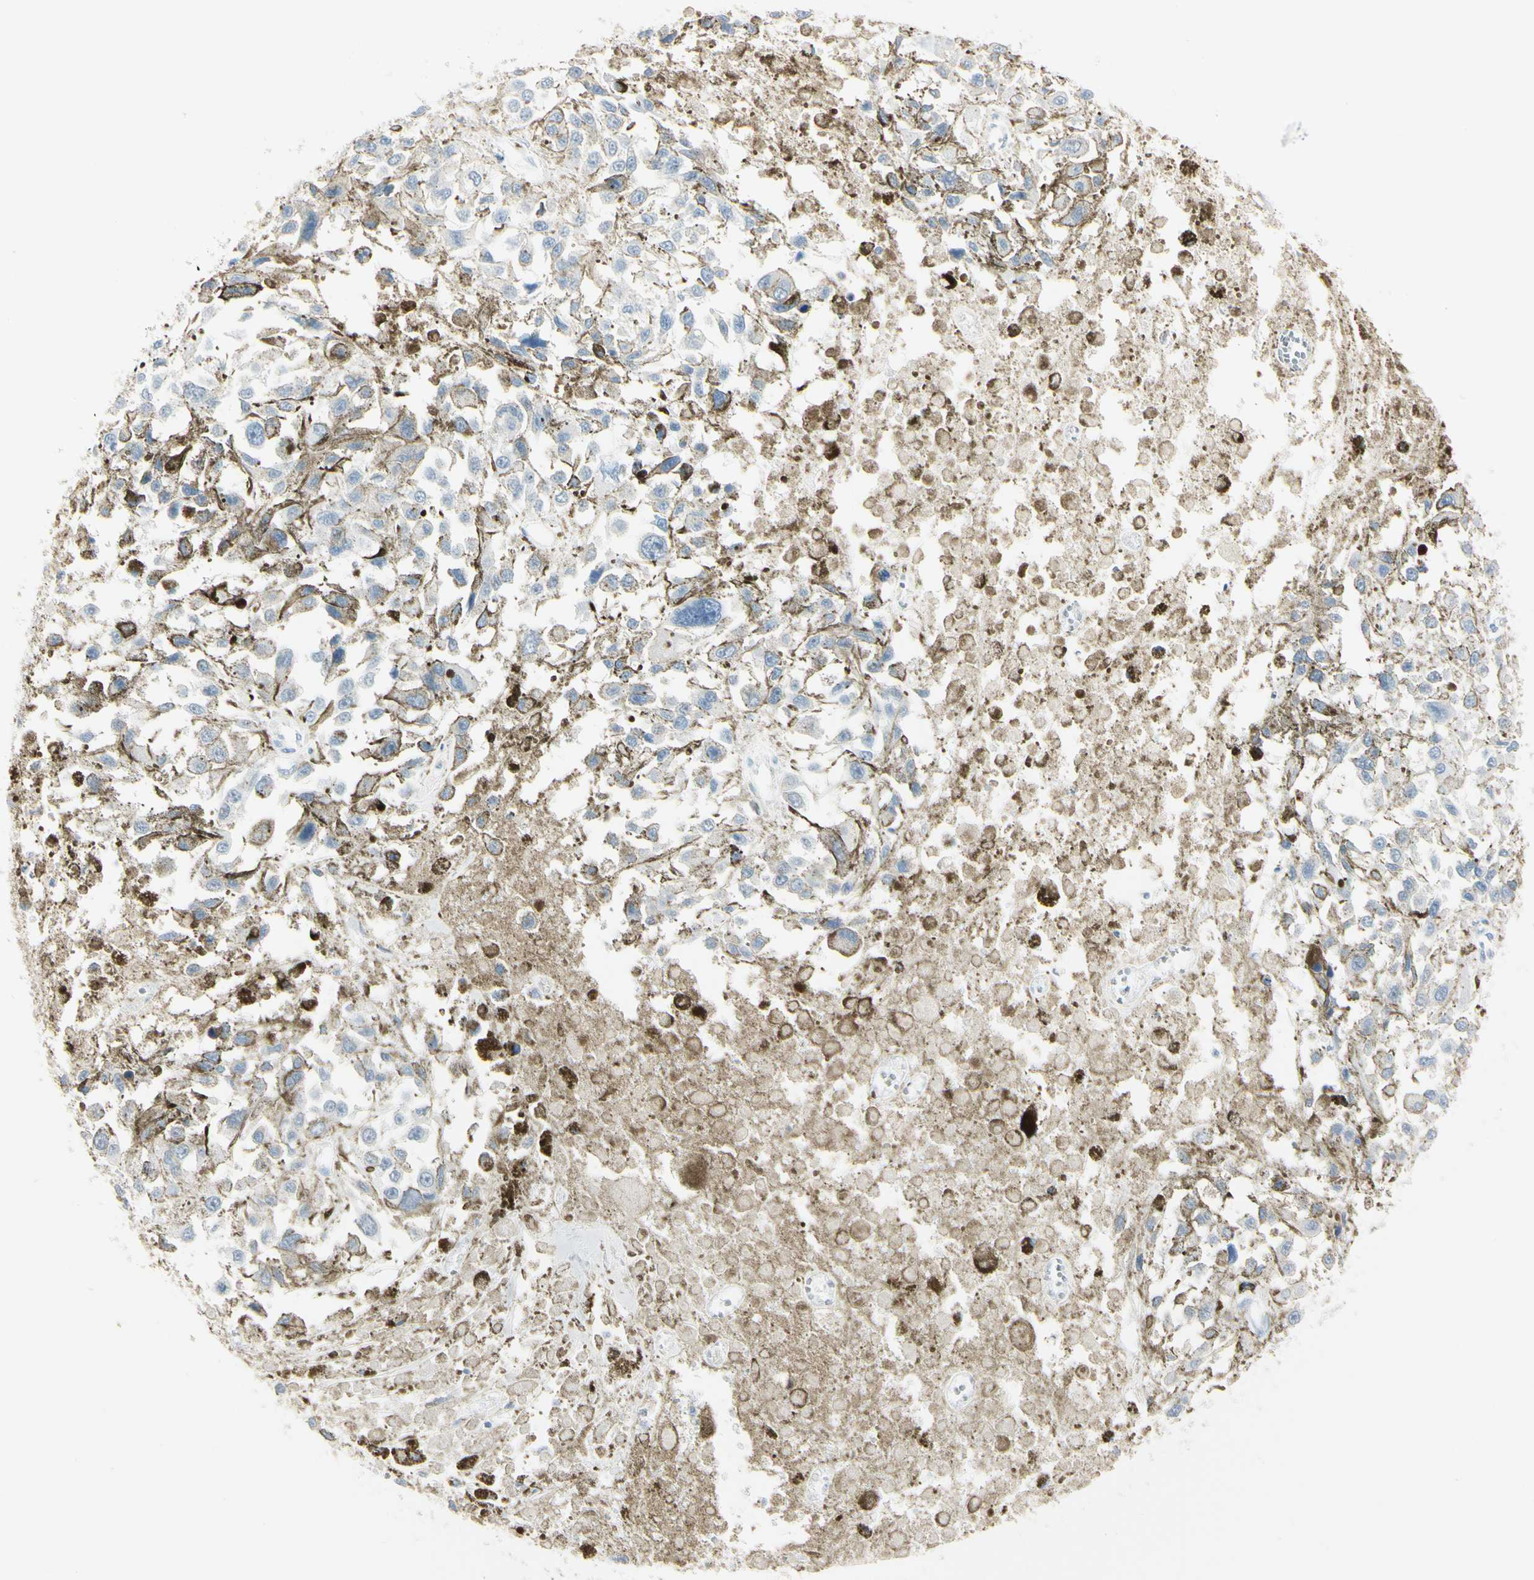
{"staining": {"intensity": "negative", "quantity": "none", "location": "none"}, "tissue": "melanoma", "cell_type": "Tumor cells", "image_type": "cancer", "snomed": [{"axis": "morphology", "description": "Malignant melanoma, Metastatic site"}, {"axis": "topography", "description": "Lymph node"}], "caption": "The photomicrograph shows no staining of tumor cells in malignant melanoma (metastatic site).", "gene": "ASB9", "patient": {"sex": "male", "age": 59}}